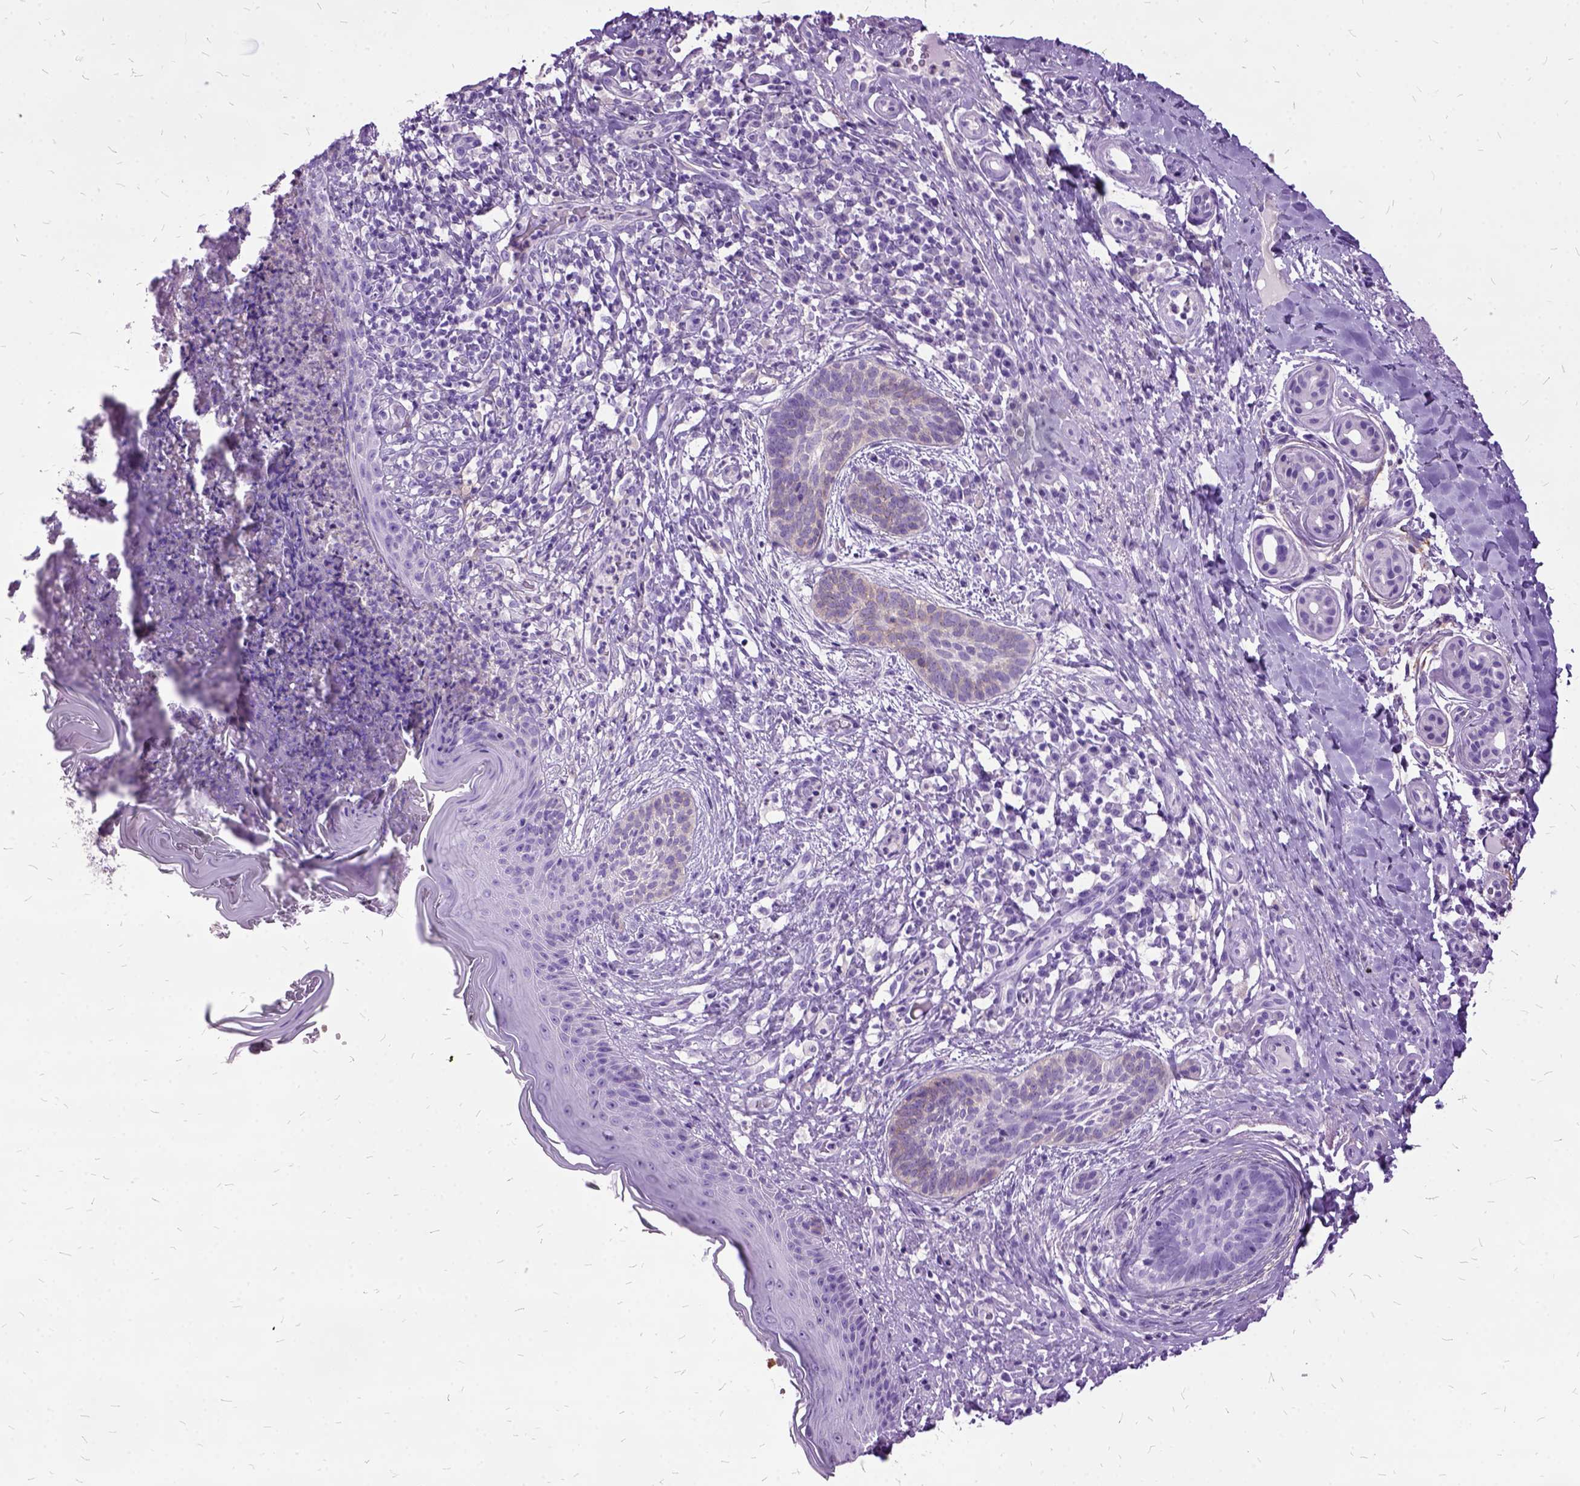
{"staining": {"intensity": "negative", "quantity": "none", "location": "none"}, "tissue": "skin cancer", "cell_type": "Tumor cells", "image_type": "cancer", "snomed": [{"axis": "morphology", "description": "Basal cell carcinoma"}, {"axis": "topography", "description": "Skin"}], "caption": "Human basal cell carcinoma (skin) stained for a protein using immunohistochemistry shows no expression in tumor cells.", "gene": "MME", "patient": {"sex": "male", "age": 89}}